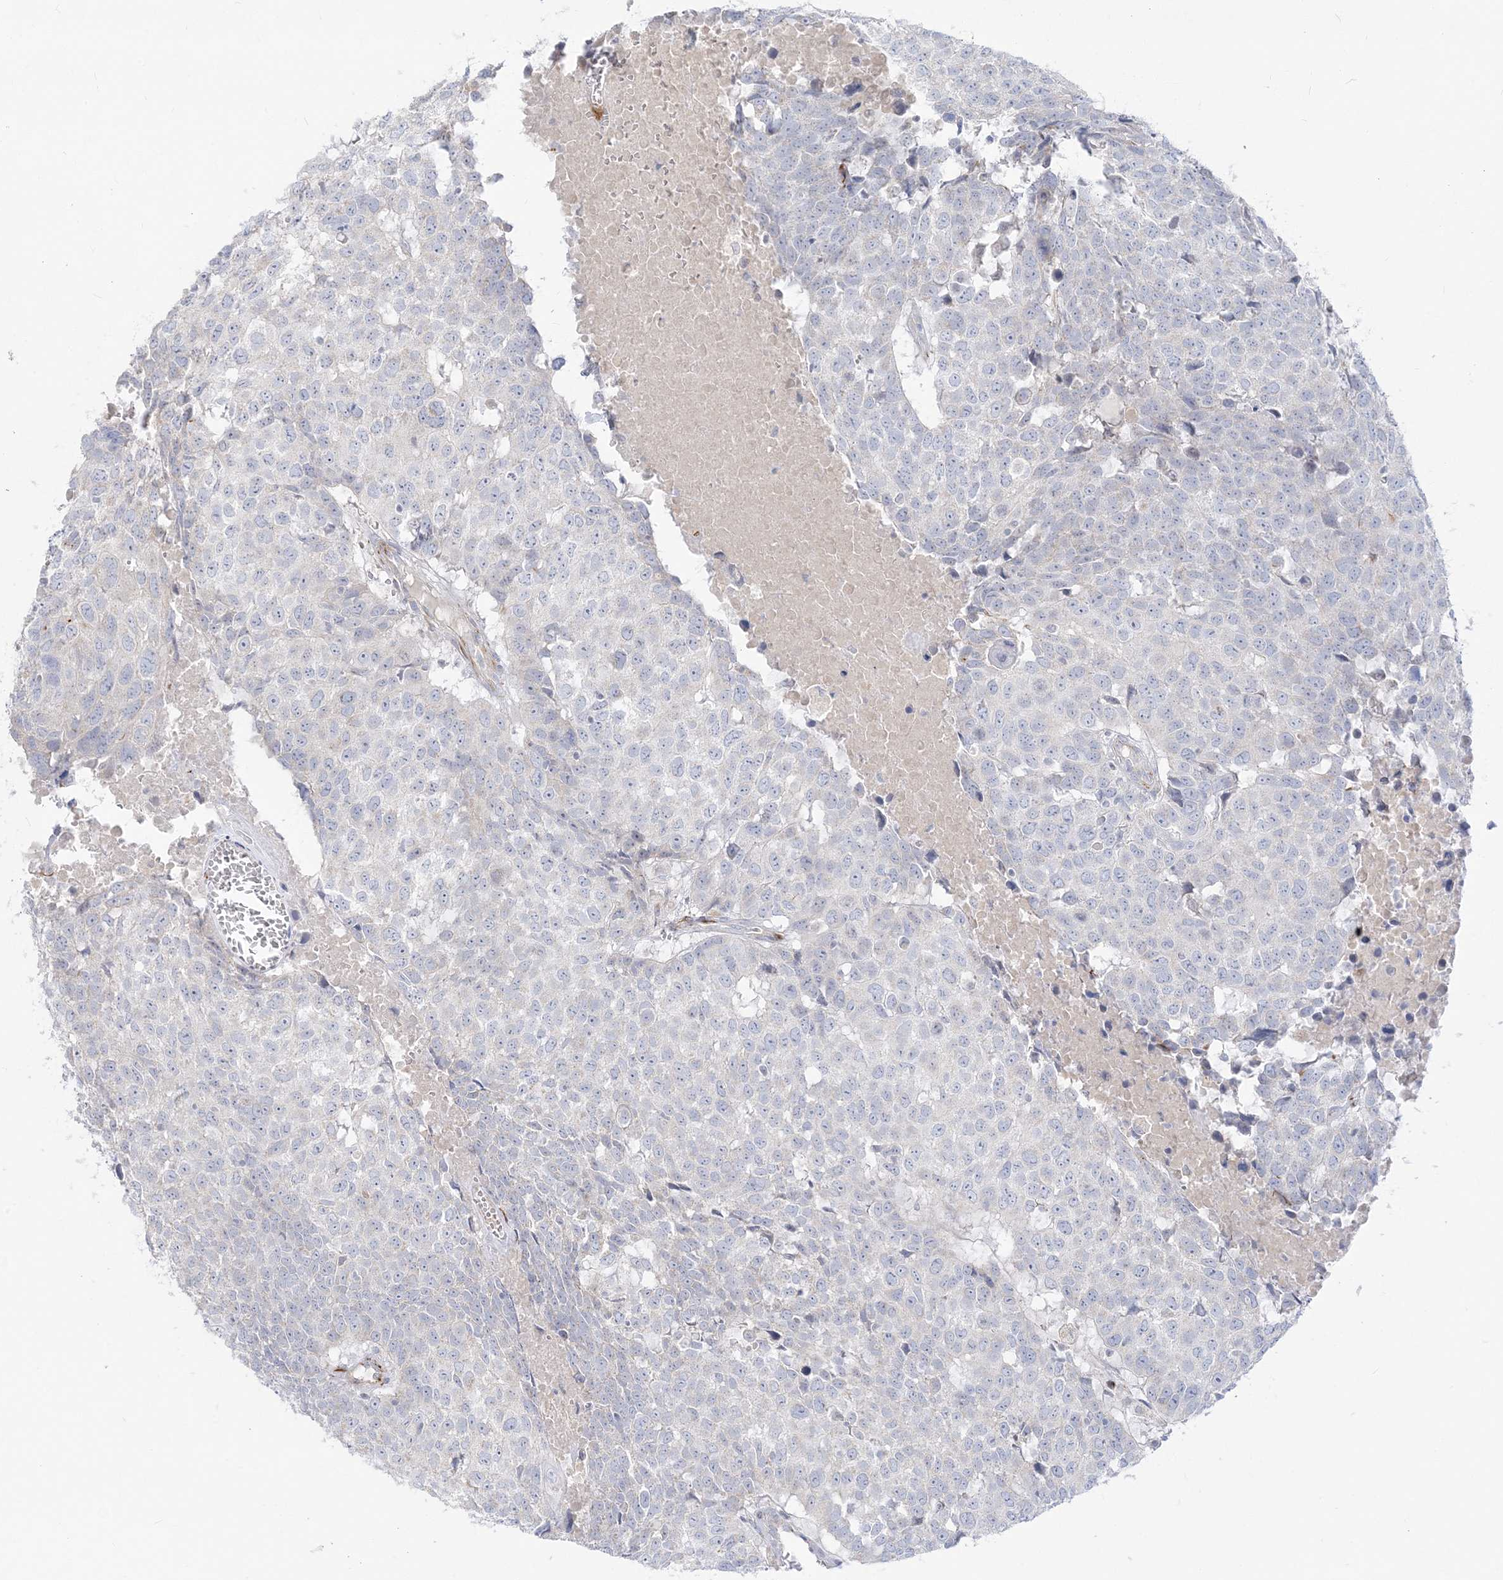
{"staining": {"intensity": "negative", "quantity": "none", "location": "none"}, "tissue": "head and neck cancer", "cell_type": "Tumor cells", "image_type": "cancer", "snomed": [{"axis": "morphology", "description": "Squamous cell carcinoma, NOS"}, {"axis": "topography", "description": "Head-Neck"}], "caption": "Head and neck cancer (squamous cell carcinoma) was stained to show a protein in brown. There is no significant positivity in tumor cells. (Brightfield microscopy of DAB (3,3'-diaminobenzidine) immunohistochemistry at high magnification).", "gene": "GPAT2", "patient": {"sex": "male", "age": 66}}